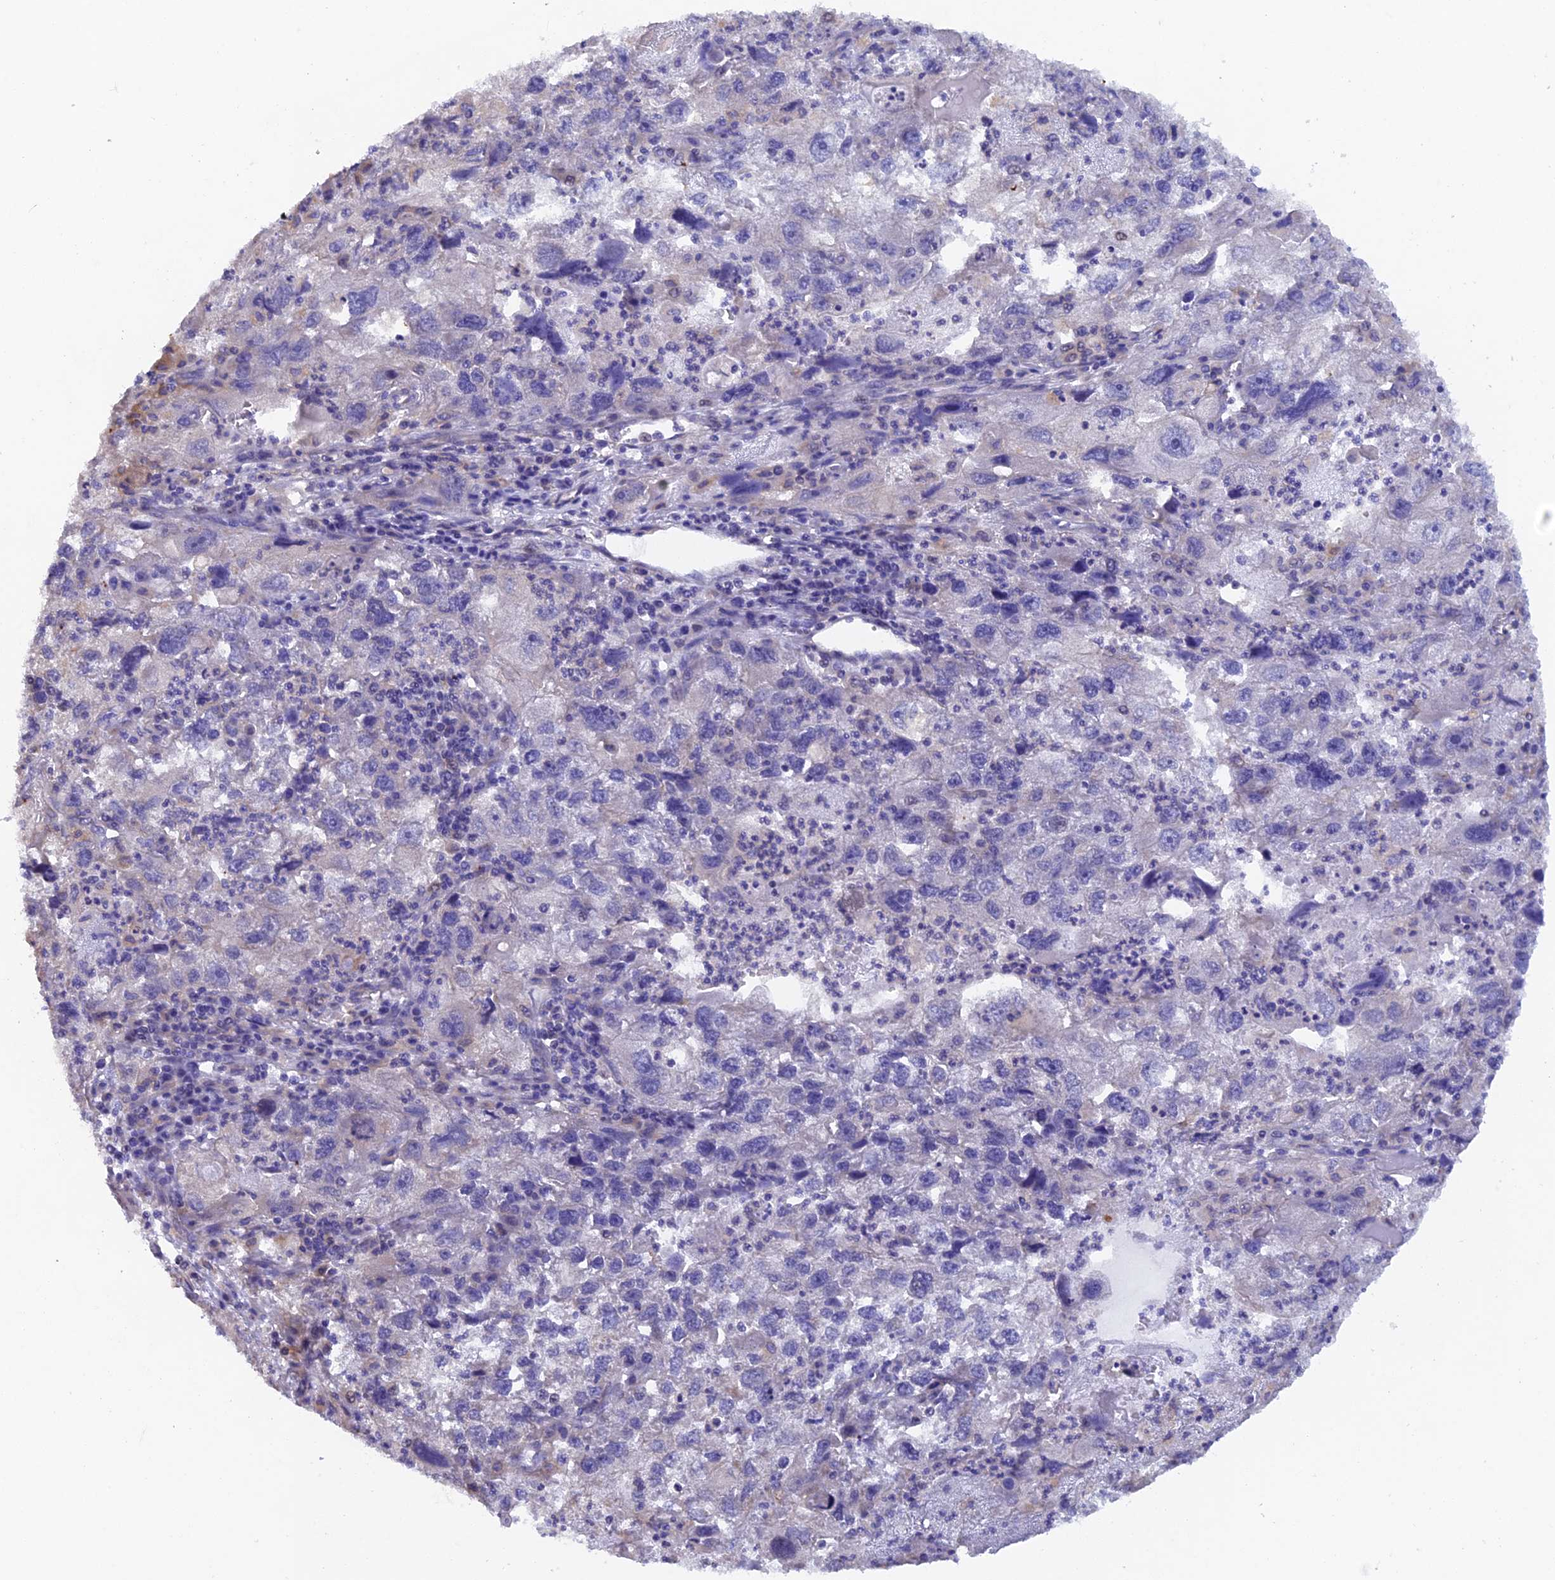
{"staining": {"intensity": "negative", "quantity": "none", "location": "none"}, "tissue": "endometrial cancer", "cell_type": "Tumor cells", "image_type": "cancer", "snomed": [{"axis": "morphology", "description": "Adenocarcinoma, NOS"}, {"axis": "topography", "description": "Endometrium"}], "caption": "Tumor cells are negative for brown protein staining in adenocarcinoma (endometrial).", "gene": "FZR1", "patient": {"sex": "female", "age": 49}}